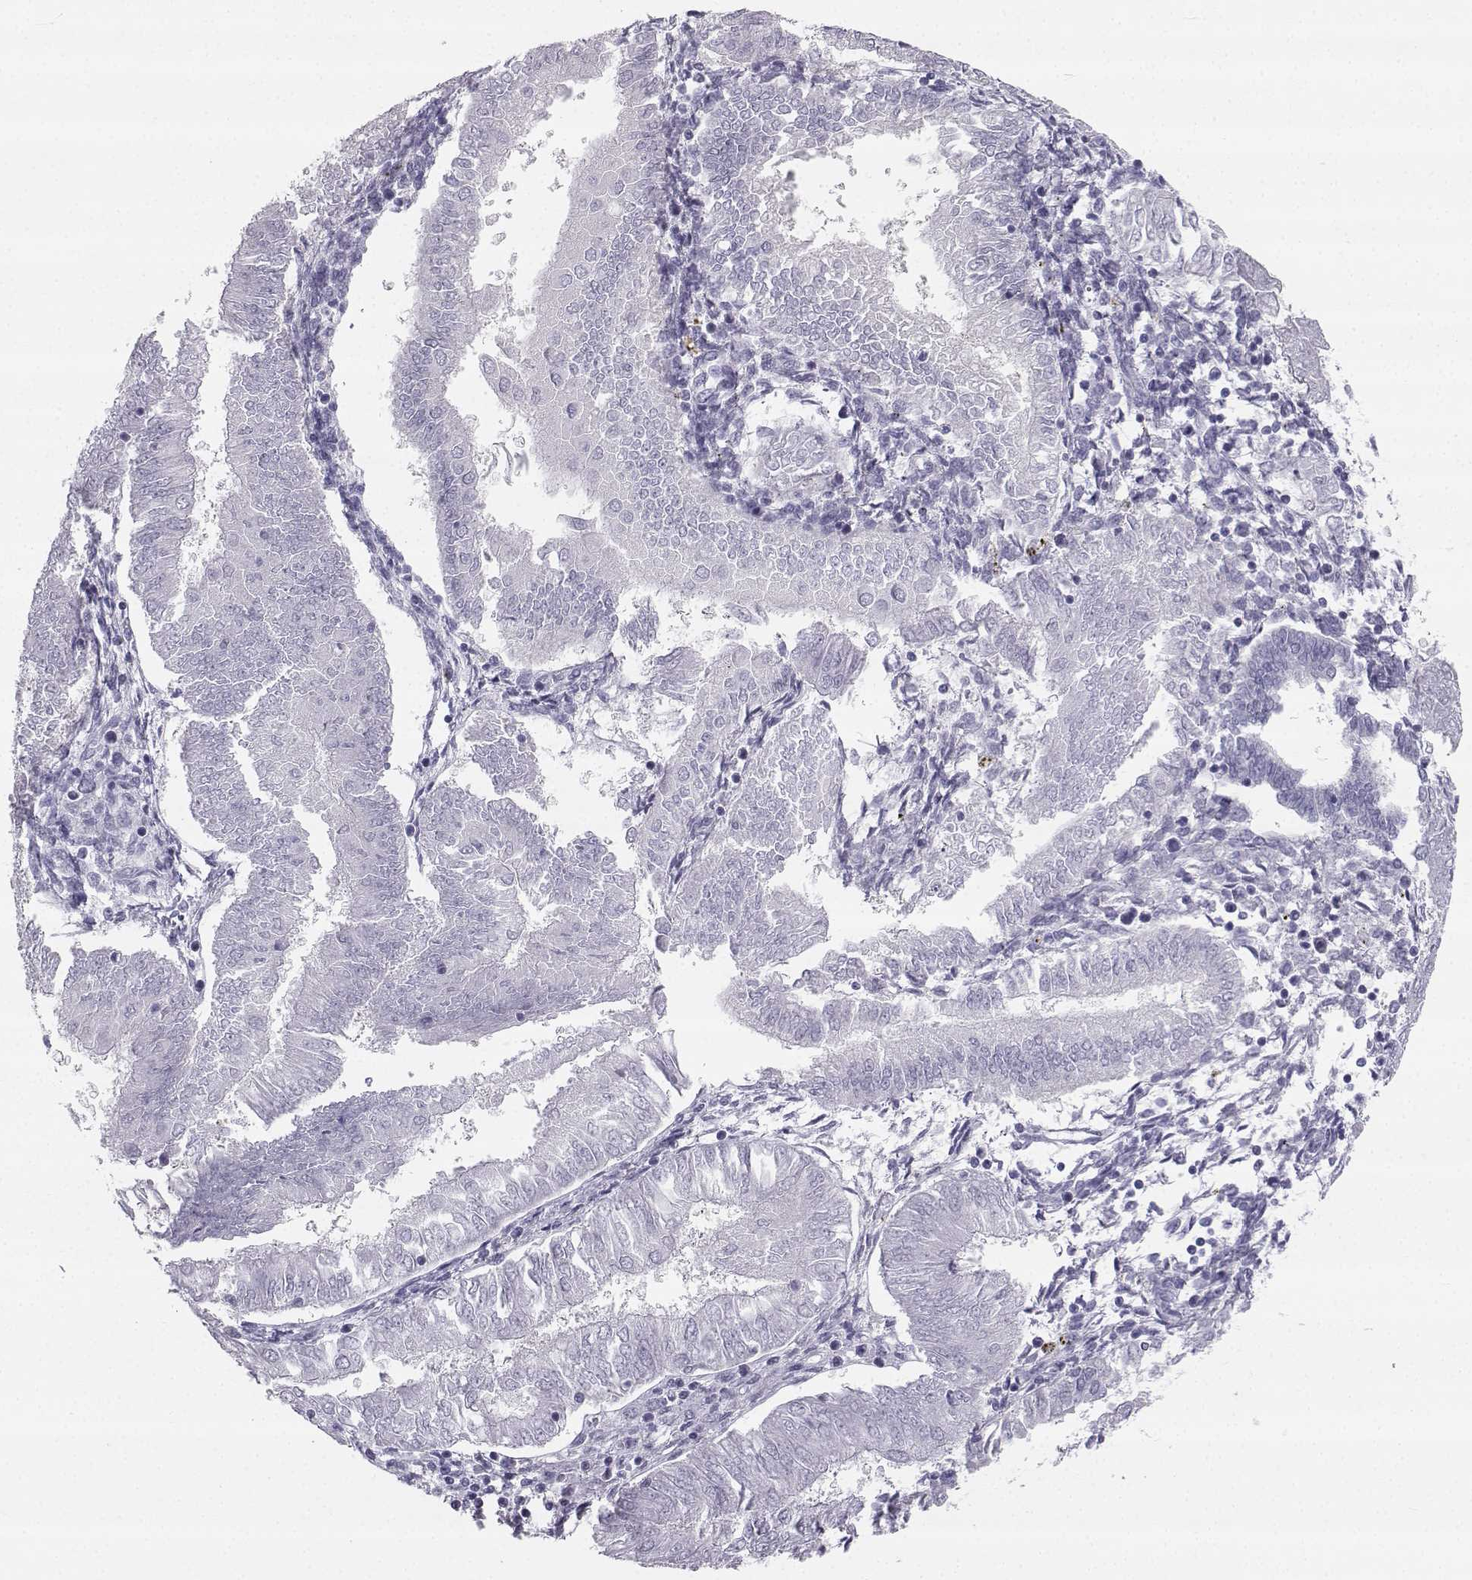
{"staining": {"intensity": "negative", "quantity": "none", "location": "none"}, "tissue": "endometrial cancer", "cell_type": "Tumor cells", "image_type": "cancer", "snomed": [{"axis": "morphology", "description": "Adenocarcinoma, NOS"}, {"axis": "topography", "description": "Endometrium"}], "caption": "An immunohistochemistry image of endometrial cancer is shown. There is no staining in tumor cells of endometrial cancer.", "gene": "SYCE1", "patient": {"sex": "female", "age": 53}}